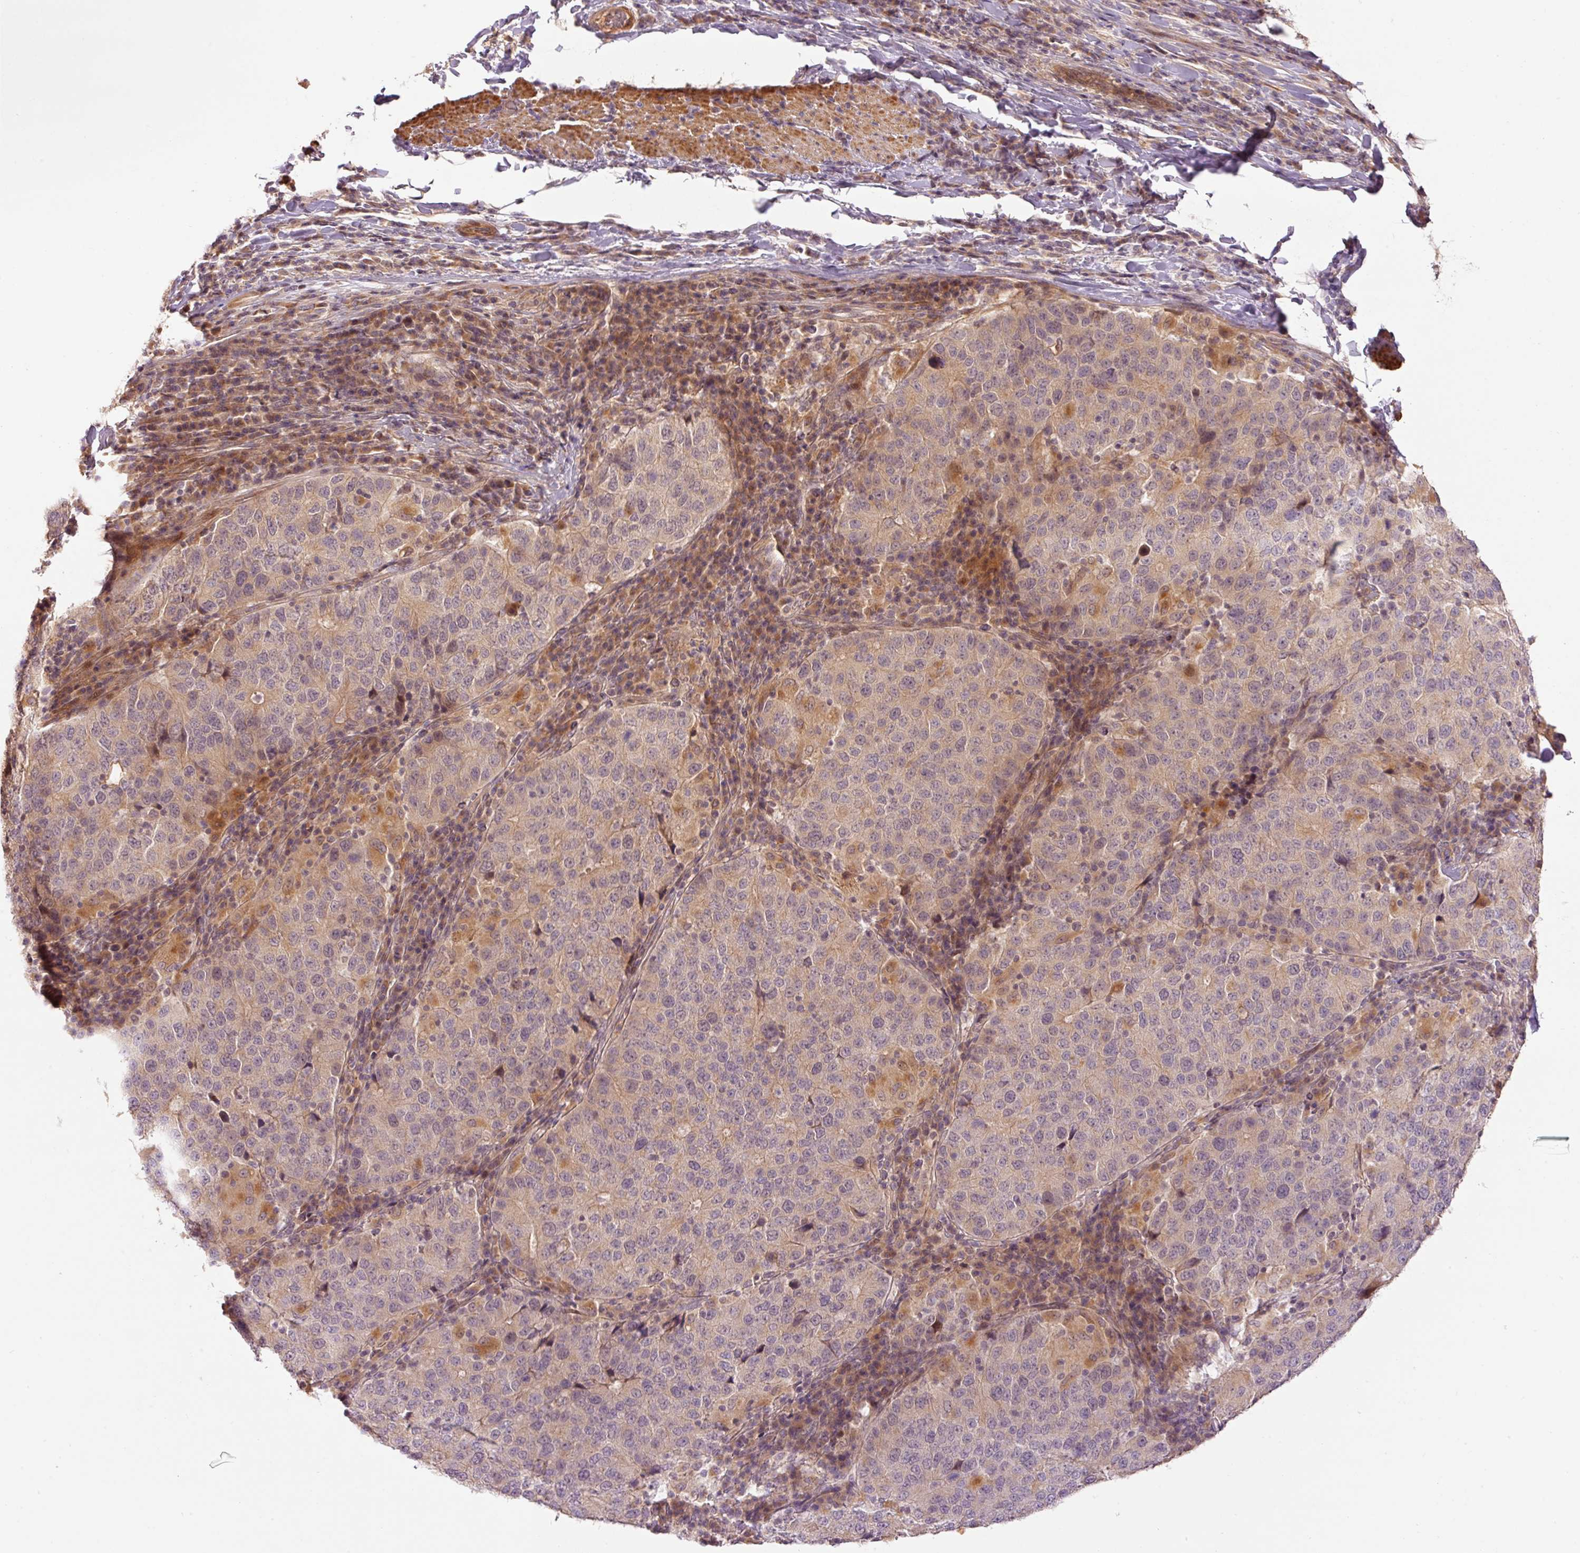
{"staining": {"intensity": "moderate", "quantity": "<25%", "location": "cytoplasmic/membranous,nuclear"}, "tissue": "stomach cancer", "cell_type": "Tumor cells", "image_type": "cancer", "snomed": [{"axis": "morphology", "description": "Adenocarcinoma, NOS"}, {"axis": "topography", "description": "Stomach"}], "caption": "Brown immunohistochemical staining in human adenocarcinoma (stomach) shows moderate cytoplasmic/membranous and nuclear positivity in approximately <25% of tumor cells.", "gene": "SLC29A3", "patient": {"sex": "male", "age": 71}}